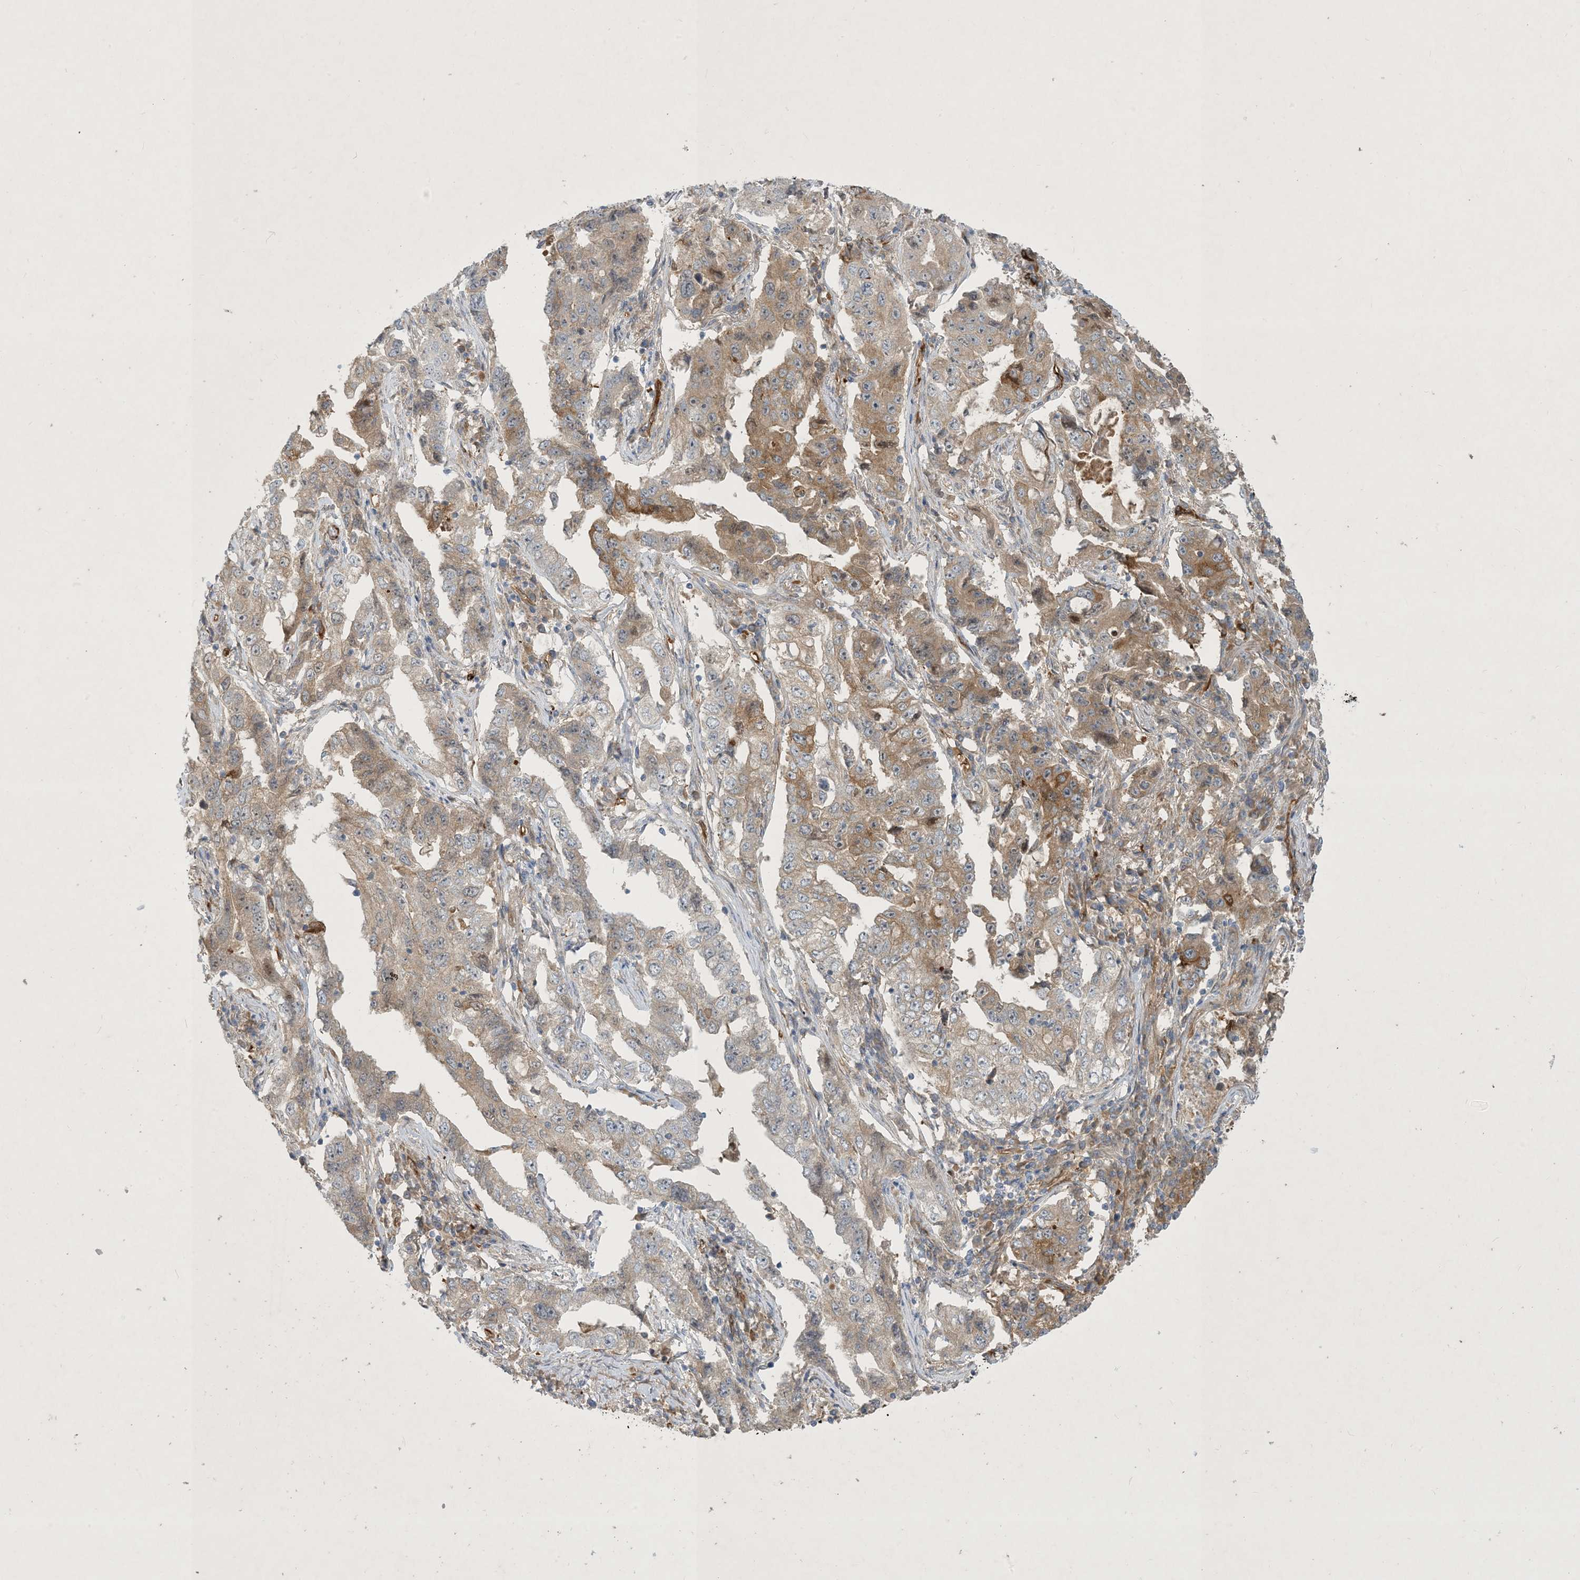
{"staining": {"intensity": "moderate", "quantity": "25%-75%", "location": "cytoplasmic/membranous"}, "tissue": "lung cancer", "cell_type": "Tumor cells", "image_type": "cancer", "snomed": [{"axis": "morphology", "description": "Adenocarcinoma, NOS"}, {"axis": "topography", "description": "Lung"}], "caption": "Immunohistochemical staining of human adenocarcinoma (lung) exhibits medium levels of moderate cytoplasmic/membranous positivity in about 25%-75% of tumor cells.", "gene": "CDS1", "patient": {"sex": "female", "age": 51}}